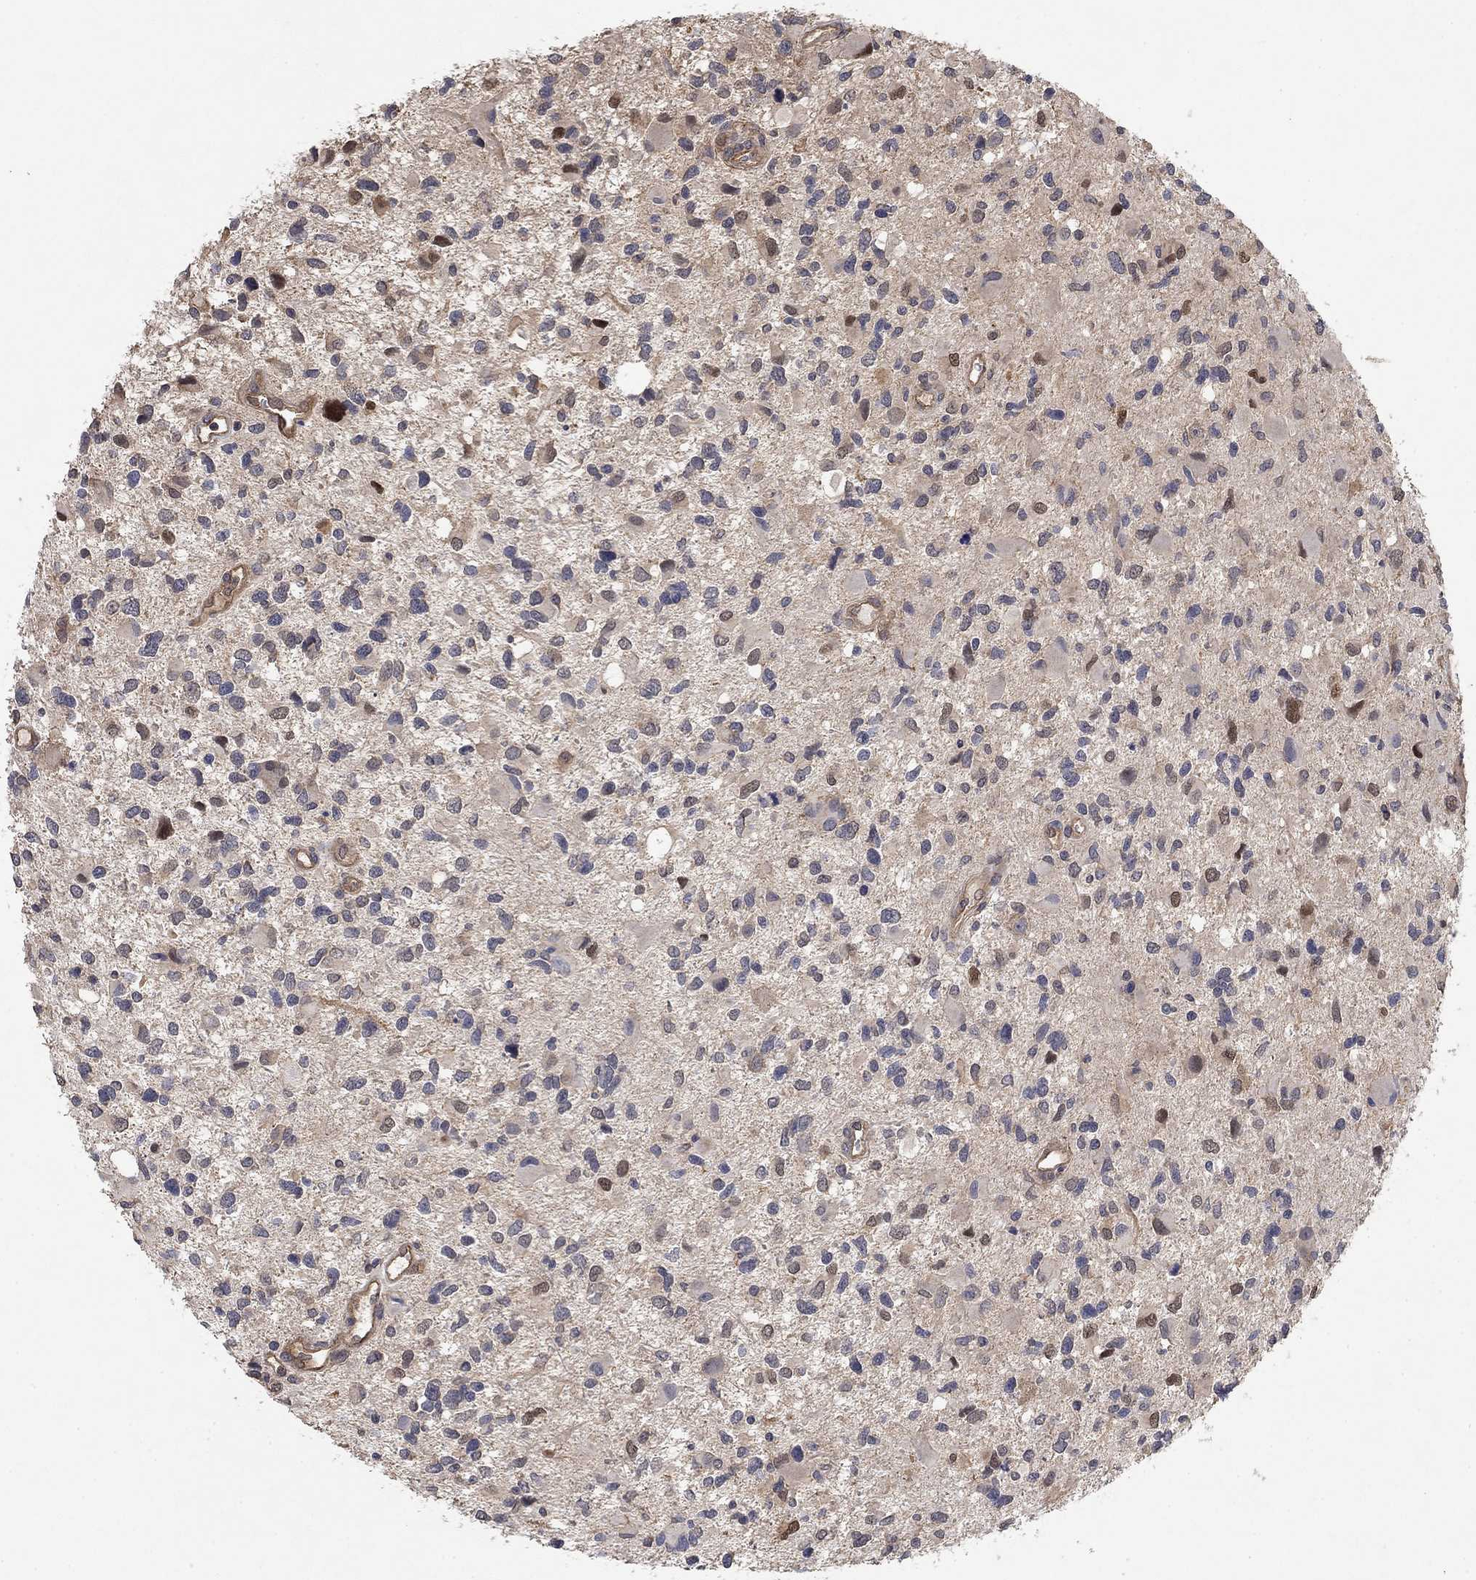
{"staining": {"intensity": "moderate", "quantity": "<25%", "location": "nuclear"}, "tissue": "glioma", "cell_type": "Tumor cells", "image_type": "cancer", "snomed": [{"axis": "morphology", "description": "Glioma, malignant, Low grade"}, {"axis": "topography", "description": "Brain"}], "caption": "Immunohistochemistry (IHC) histopathology image of neoplastic tissue: human glioma stained using immunohistochemistry (IHC) exhibits low levels of moderate protein expression localized specifically in the nuclear of tumor cells, appearing as a nuclear brown color.", "gene": "MCUR1", "patient": {"sex": "female", "age": 32}}